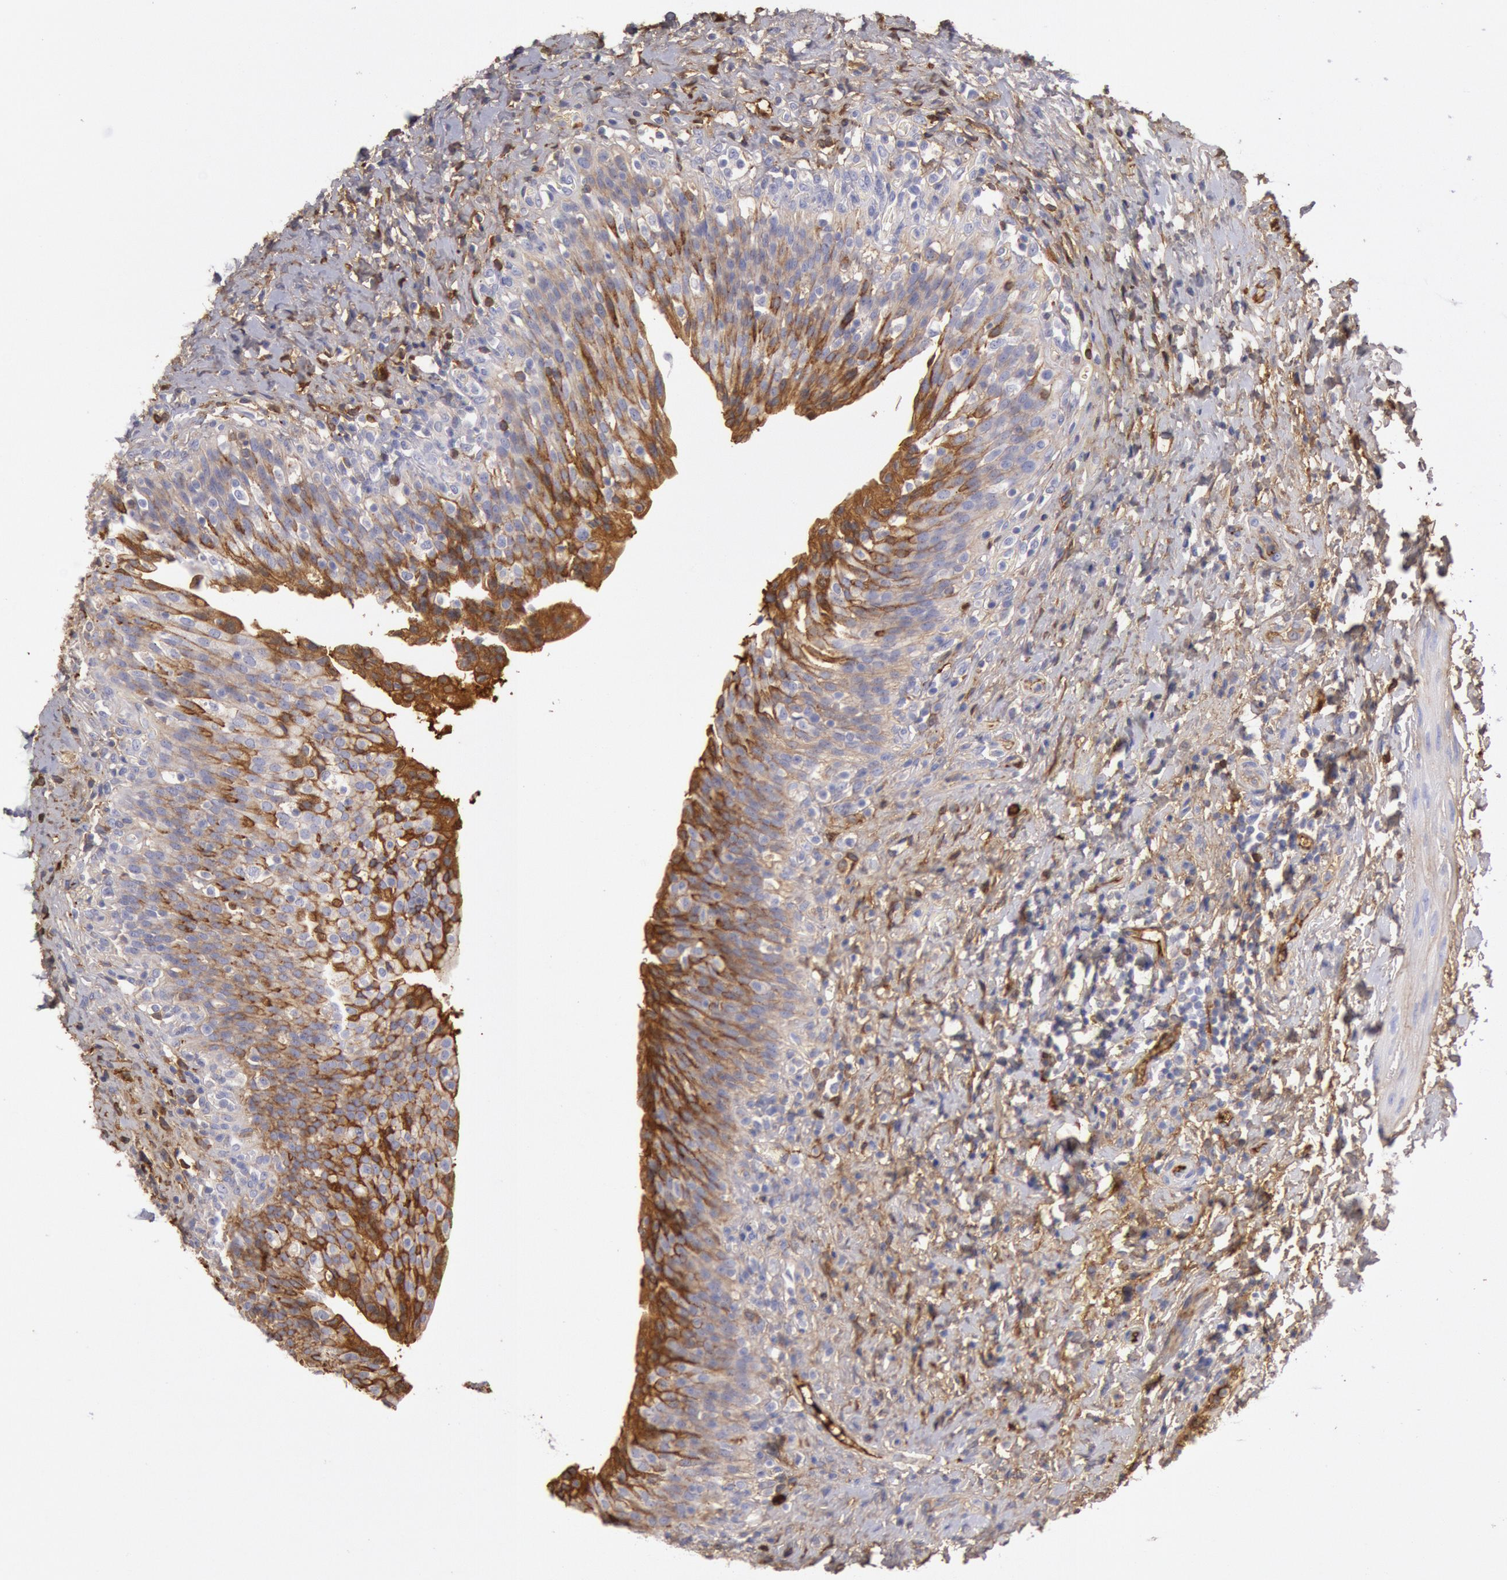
{"staining": {"intensity": "moderate", "quantity": "25%-75%", "location": "cytoplasmic/membranous"}, "tissue": "urinary bladder", "cell_type": "Urothelial cells", "image_type": "normal", "snomed": [{"axis": "morphology", "description": "Normal tissue, NOS"}, {"axis": "topography", "description": "Urinary bladder"}], "caption": "Immunohistochemical staining of unremarkable urinary bladder demonstrates moderate cytoplasmic/membranous protein expression in about 25%-75% of urothelial cells.", "gene": "IGHA1", "patient": {"sex": "male", "age": 51}}